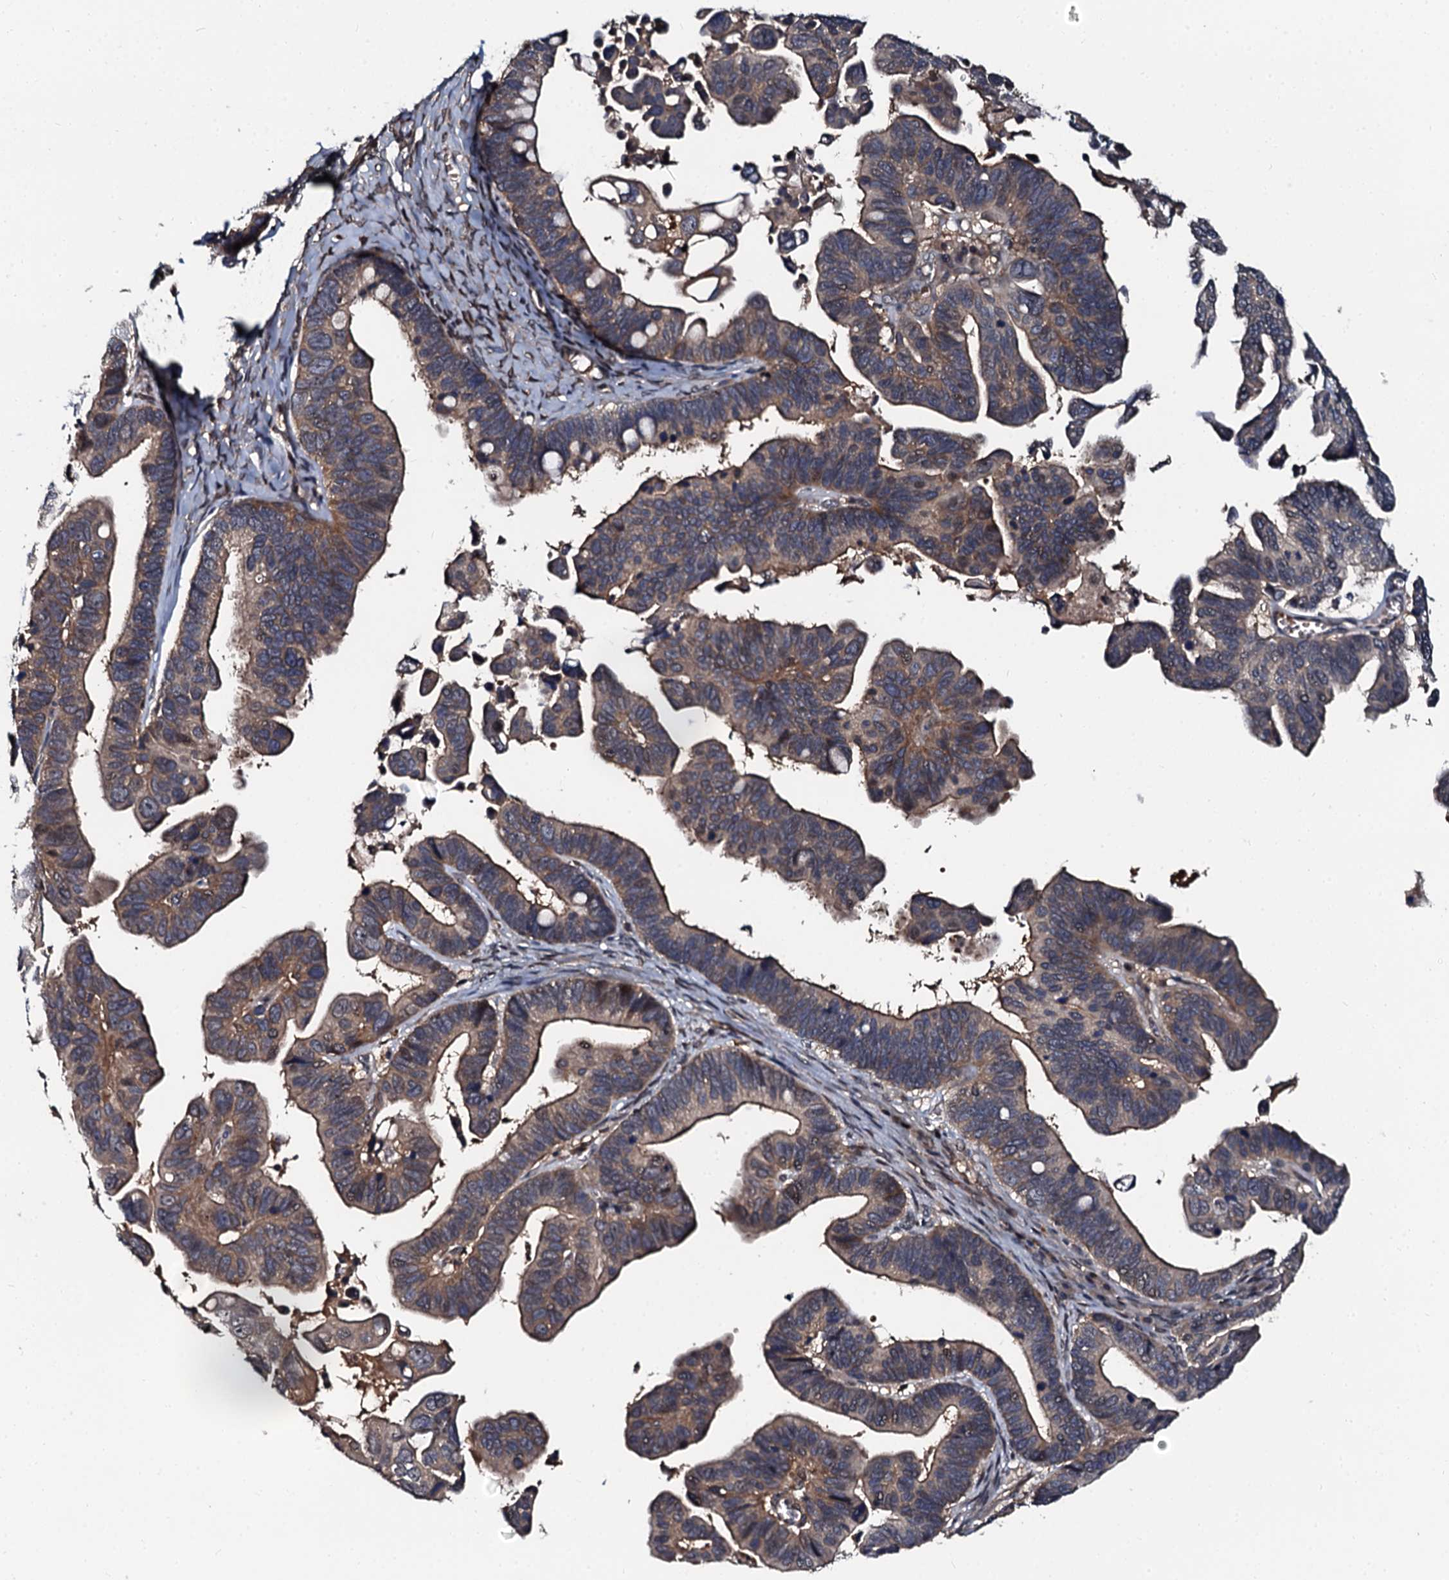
{"staining": {"intensity": "weak", "quantity": "25%-75%", "location": "cytoplasmic/membranous"}, "tissue": "ovarian cancer", "cell_type": "Tumor cells", "image_type": "cancer", "snomed": [{"axis": "morphology", "description": "Cystadenocarcinoma, serous, NOS"}, {"axis": "topography", "description": "Ovary"}], "caption": "Weak cytoplasmic/membranous positivity is identified in approximately 25%-75% of tumor cells in ovarian cancer (serous cystadenocarcinoma). The protein of interest is shown in brown color, while the nuclei are stained blue.", "gene": "N4BP1", "patient": {"sex": "female", "age": 56}}